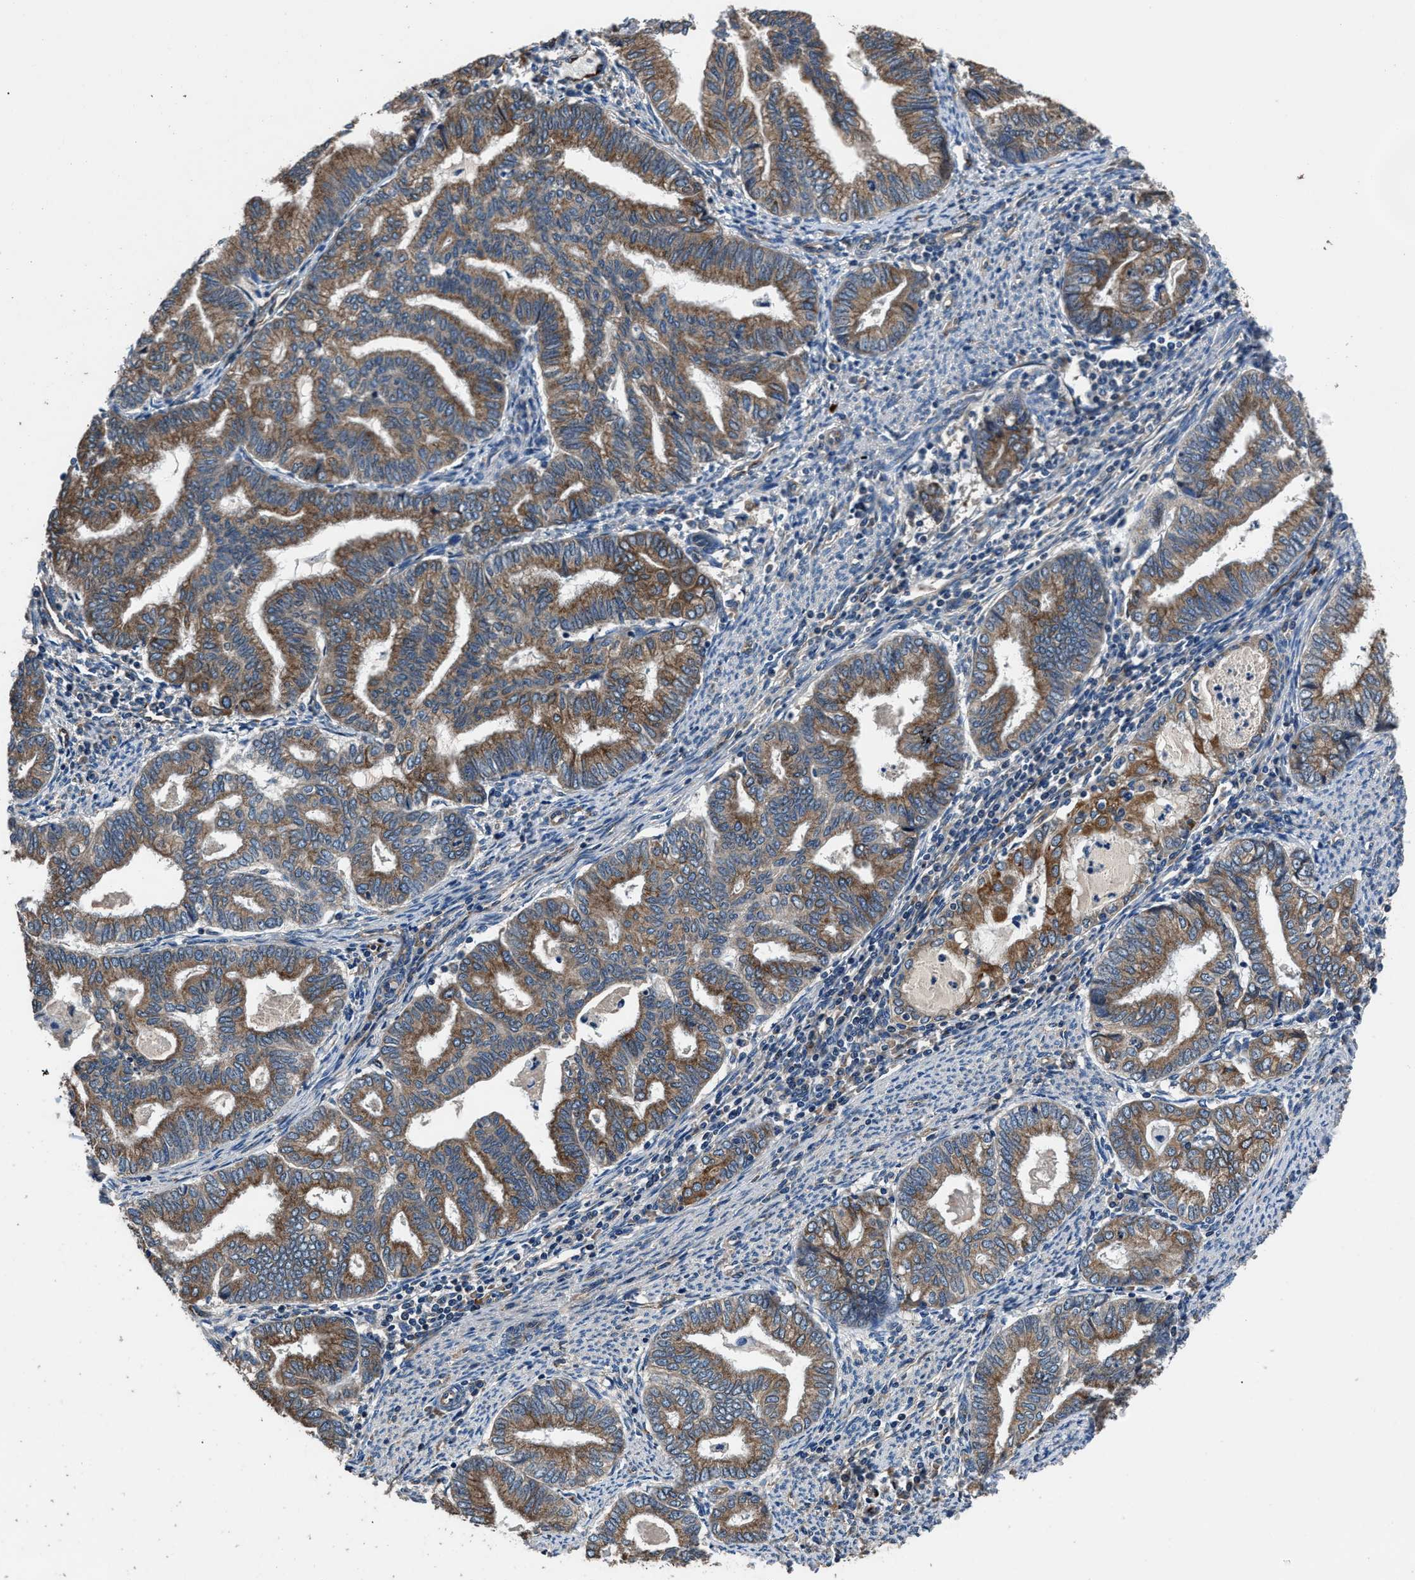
{"staining": {"intensity": "moderate", "quantity": ">75%", "location": "cytoplasmic/membranous"}, "tissue": "endometrial cancer", "cell_type": "Tumor cells", "image_type": "cancer", "snomed": [{"axis": "morphology", "description": "Adenocarcinoma, NOS"}, {"axis": "topography", "description": "Endometrium"}], "caption": "This photomicrograph demonstrates IHC staining of human endometrial cancer (adenocarcinoma), with medium moderate cytoplasmic/membranous positivity in approximately >75% of tumor cells.", "gene": "DHRS7B", "patient": {"sex": "female", "age": 79}}